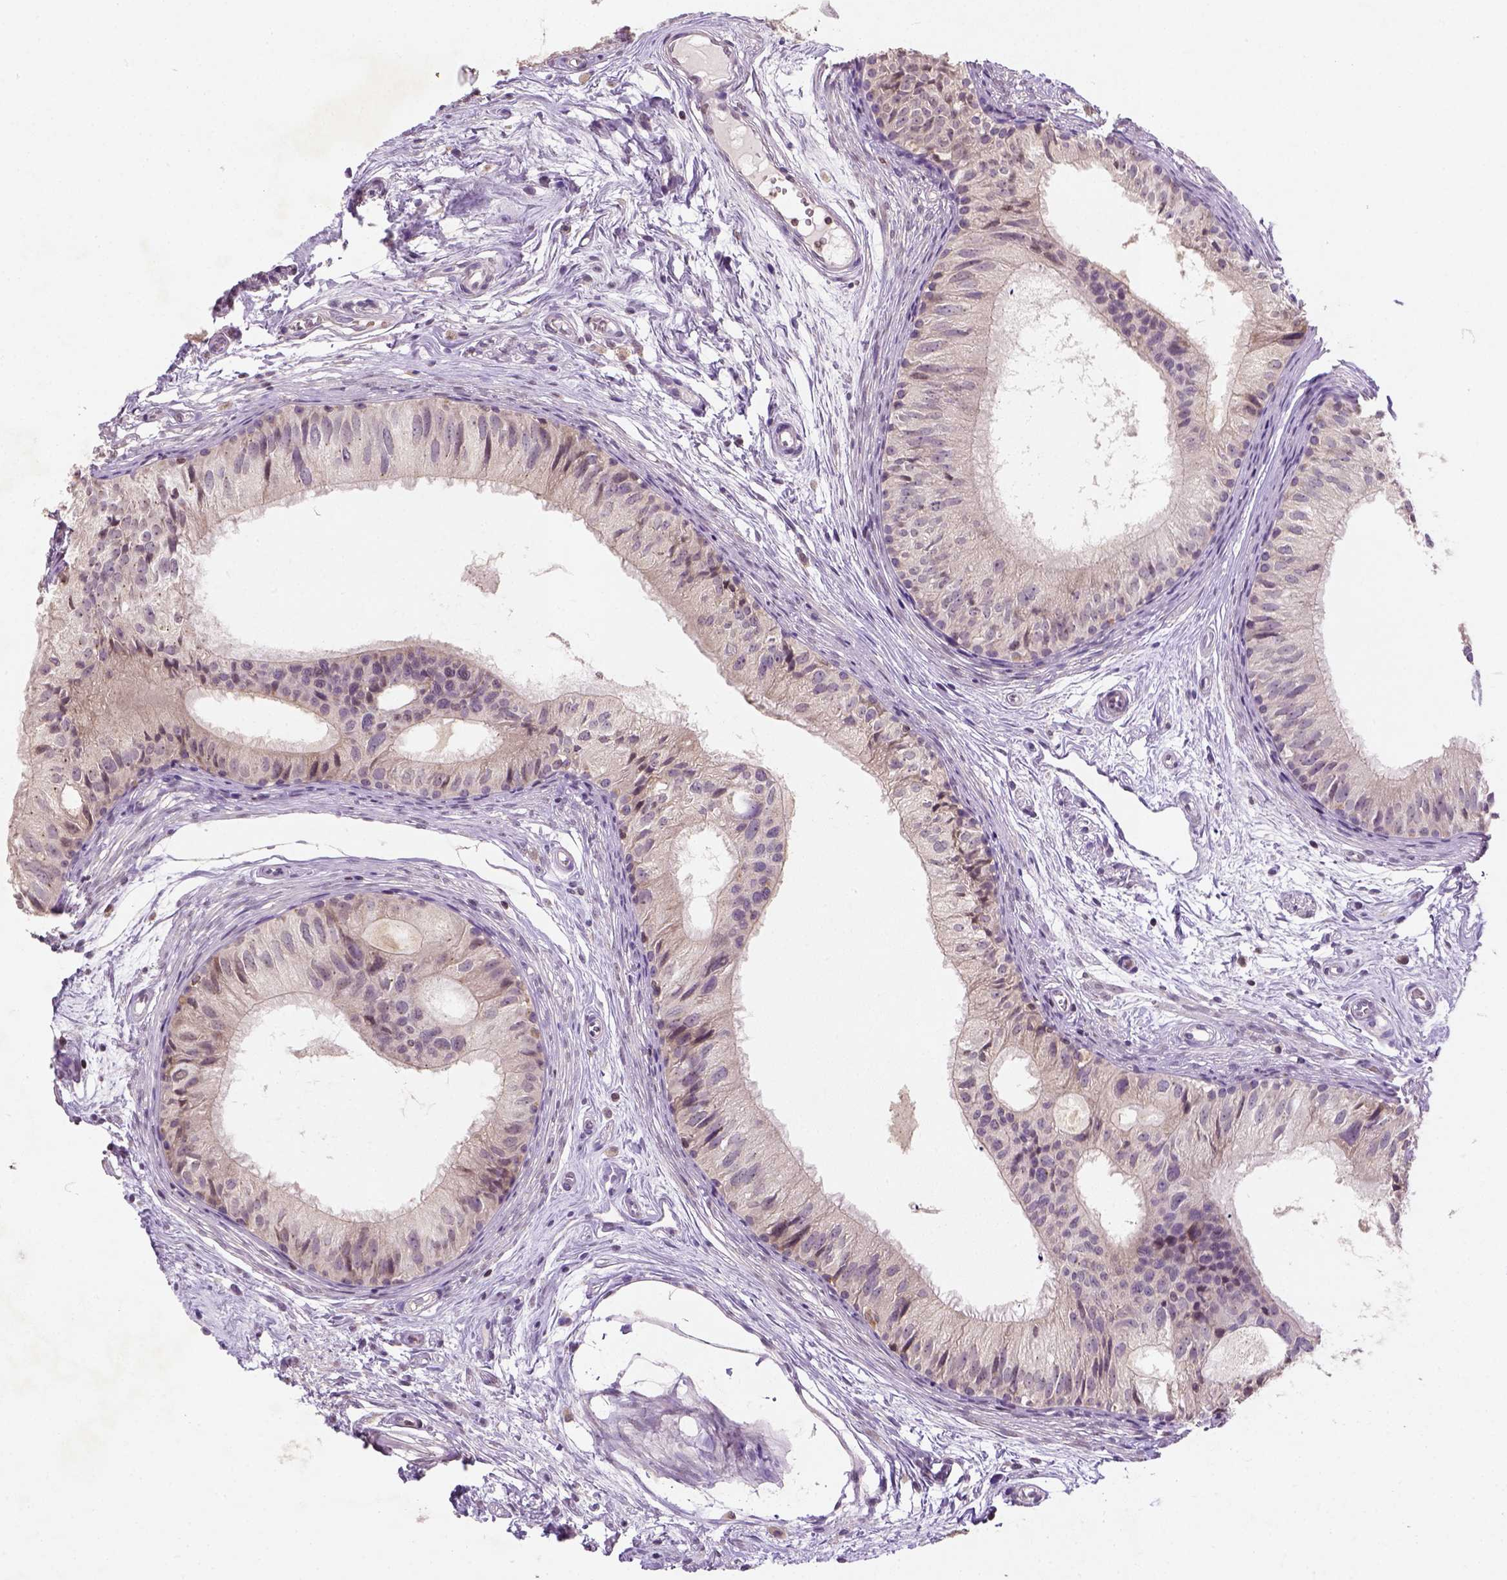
{"staining": {"intensity": "negative", "quantity": "none", "location": "none"}, "tissue": "epididymis", "cell_type": "Glandular cells", "image_type": "normal", "snomed": [{"axis": "morphology", "description": "Normal tissue, NOS"}, {"axis": "topography", "description": "Epididymis"}], "caption": "IHC of benign epididymis reveals no positivity in glandular cells. (DAB (3,3'-diaminobenzidine) immunohistochemistry (IHC) with hematoxylin counter stain).", "gene": "NUDT3", "patient": {"sex": "male", "age": 25}}